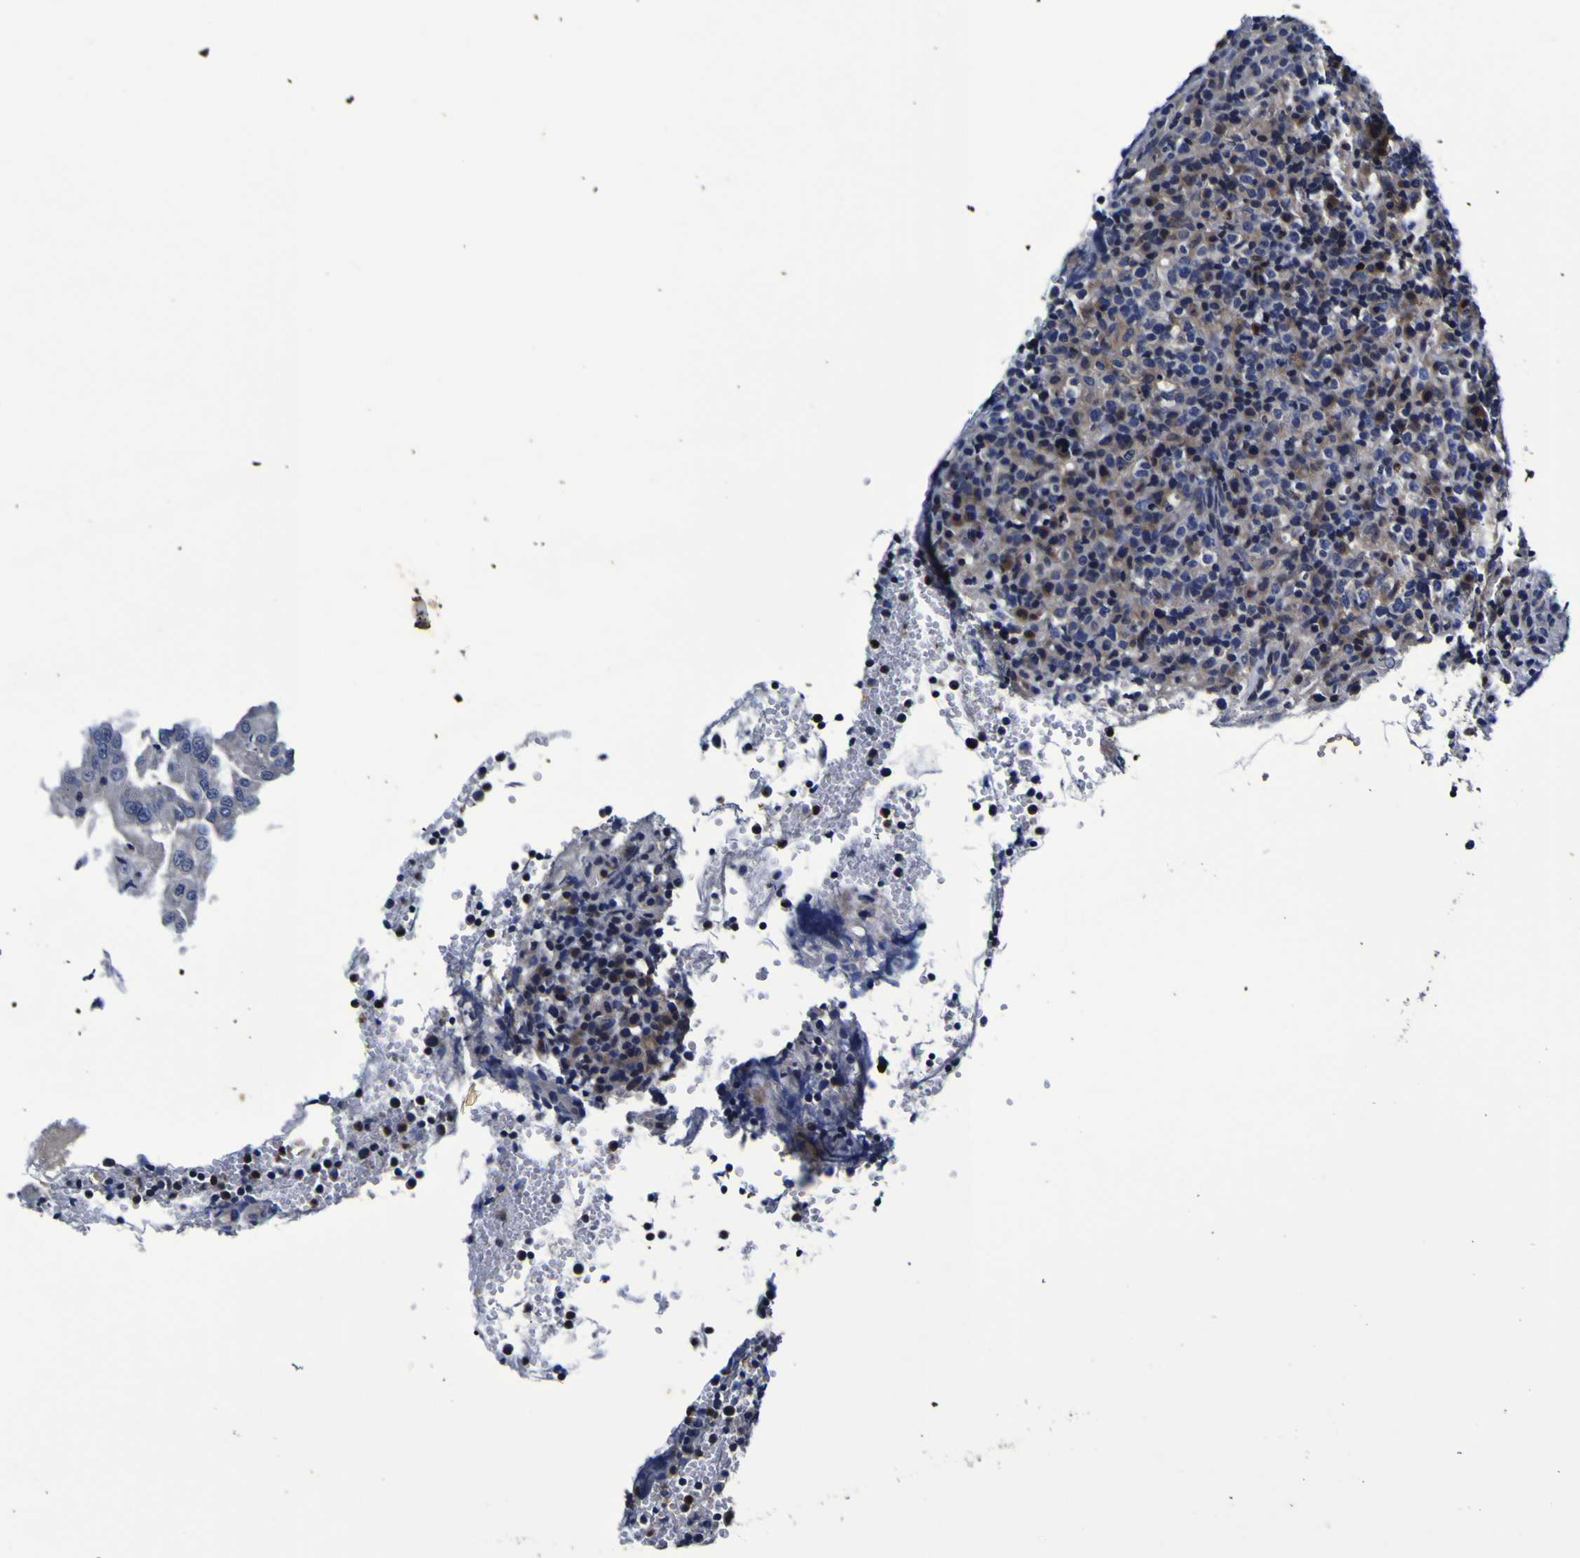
{"staining": {"intensity": "negative", "quantity": "none", "location": "none"}, "tissue": "lymphoma", "cell_type": "Tumor cells", "image_type": "cancer", "snomed": [{"axis": "morphology", "description": "Malignant lymphoma, non-Hodgkin's type, High grade"}, {"axis": "topography", "description": "Lymph node"}], "caption": "Immunohistochemical staining of lymphoma shows no significant staining in tumor cells.", "gene": "PANK4", "patient": {"sex": "female", "age": 76}}